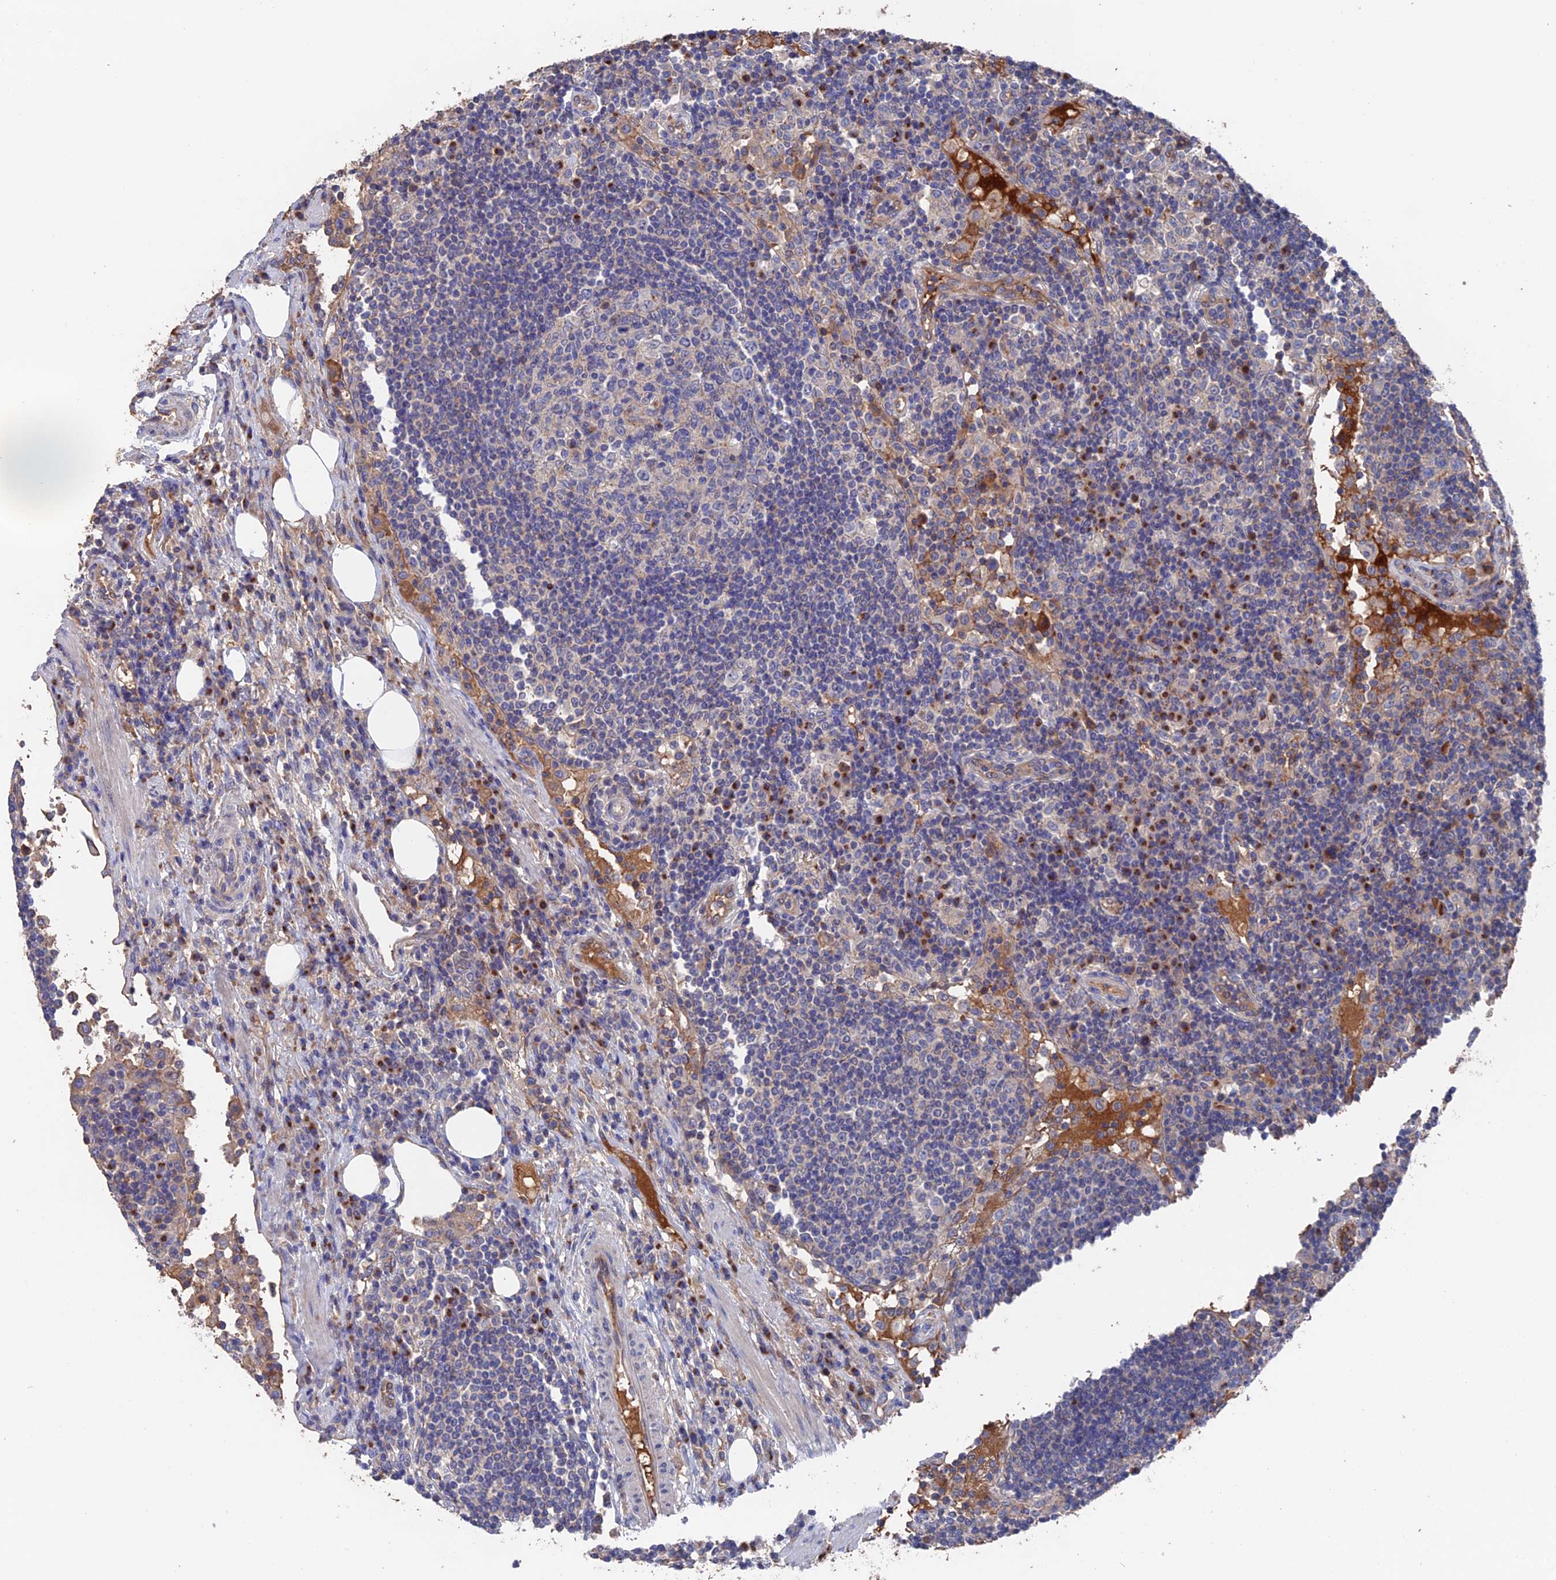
{"staining": {"intensity": "negative", "quantity": "none", "location": "none"}, "tissue": "lymph node", "cell_type": "Germinal center cells", "image_type": "normal", "snomed": [{"axis": "morphology", "description": "Normal tissue, NOS"}, {"axis": "topography", "description": "Lymph node"}], "caption": "Immunohistochemistry (IHC) of unremarkable human lymph node displays no expression in germinal center cells.", "gene": "HPF1", "patient": {"sex": "female", "age": 53}}